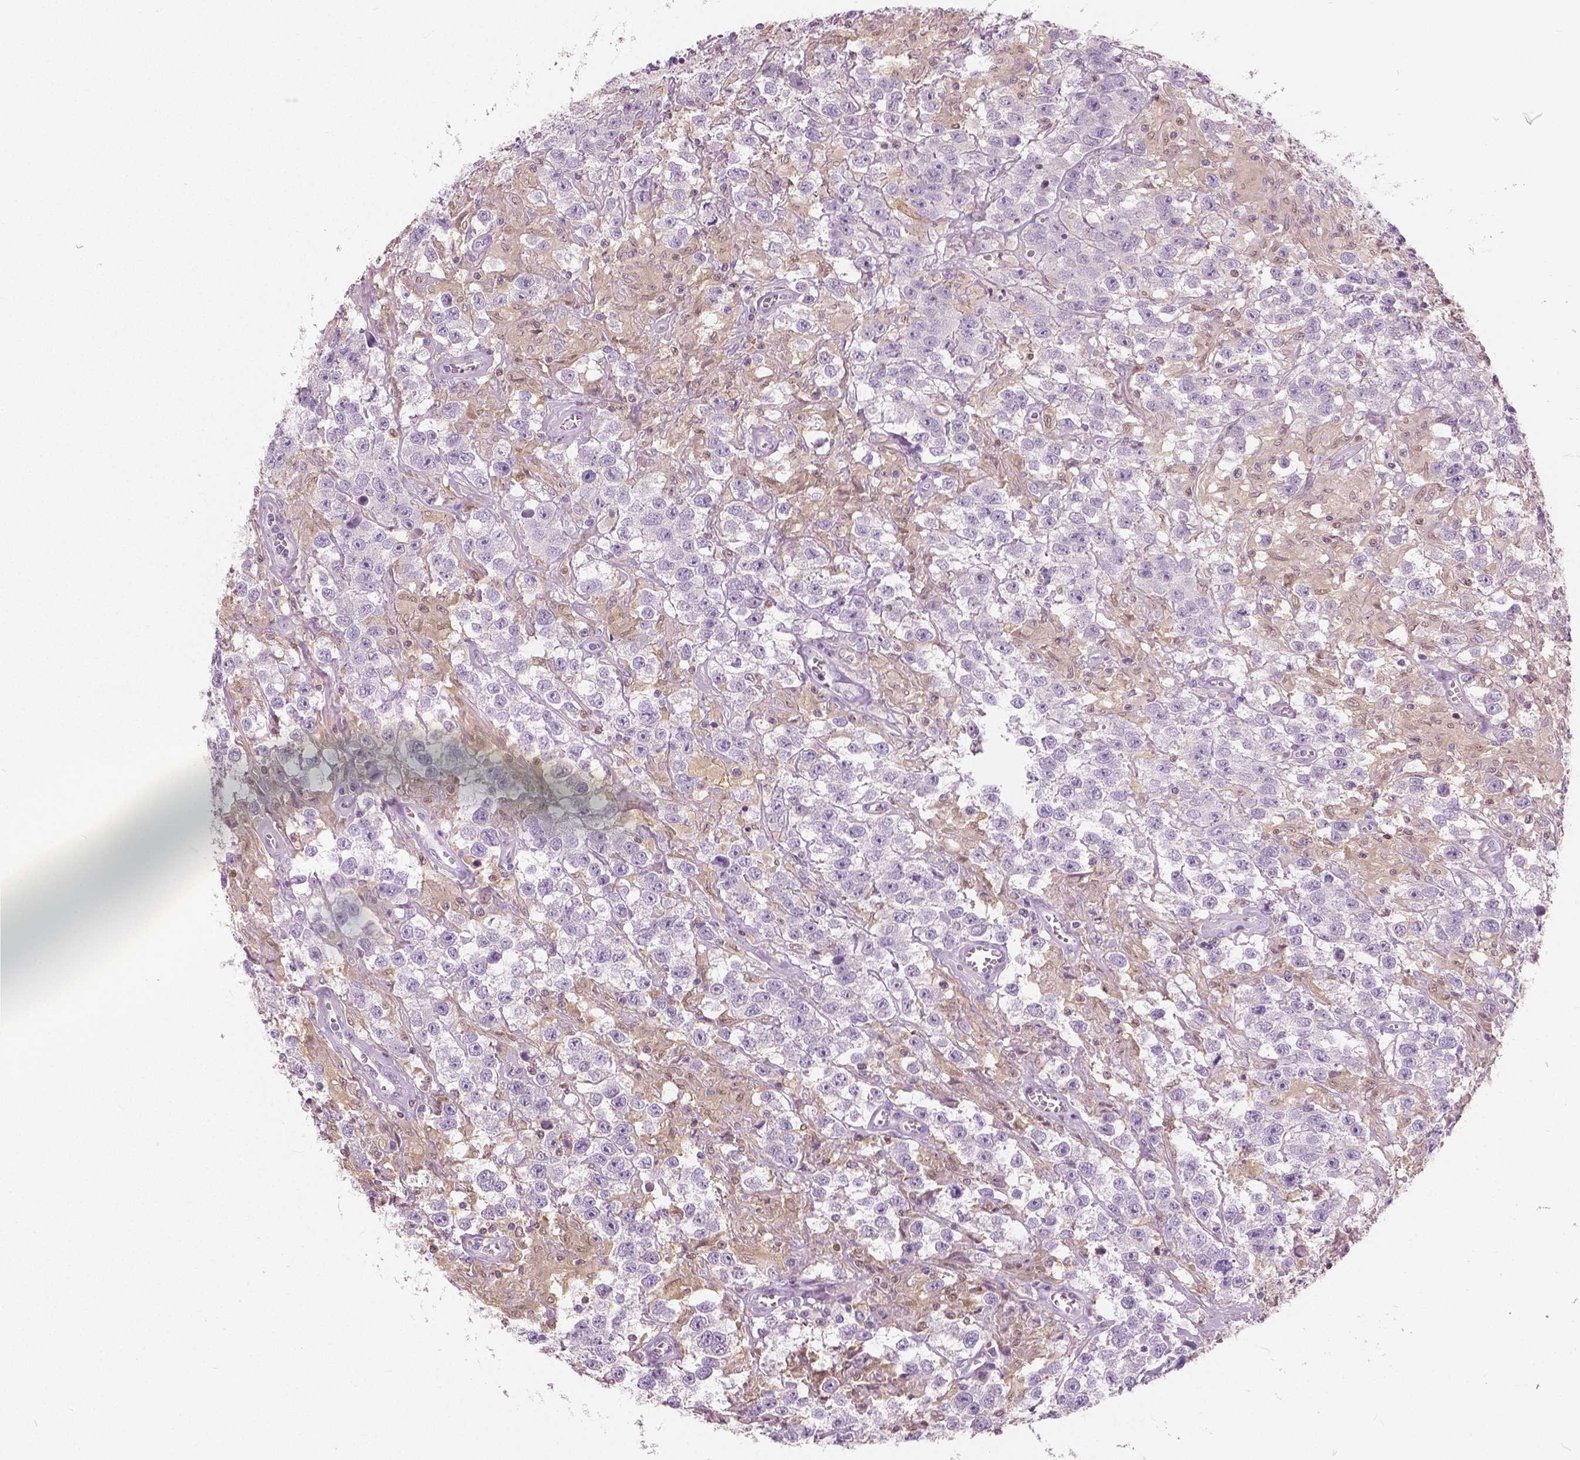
{"staining": {"intensity": "negative", "quantity": "none", "location": "none"}, "tissue": "testis cancer", "cell_type": "Tumor cells", "image_type": "cancer", "snomed": [{"axis": "morphology", "description": "Seminoma, NOS"}, {"axis": "topography", "description": "Testis"}], "caption": "High magnification brightfield microscopy of testis cancer stained with DAB (brown) and counterstained with hematoxylin (blue): tumor cells show no significant expression. The staining is performed using DAB (3,3'-diaminobenzidine) brown chromogen with nuclei counter-stained in using hematoxylin.", "gene": "GALM", "patient": {"sex": "male", "age": 43}}